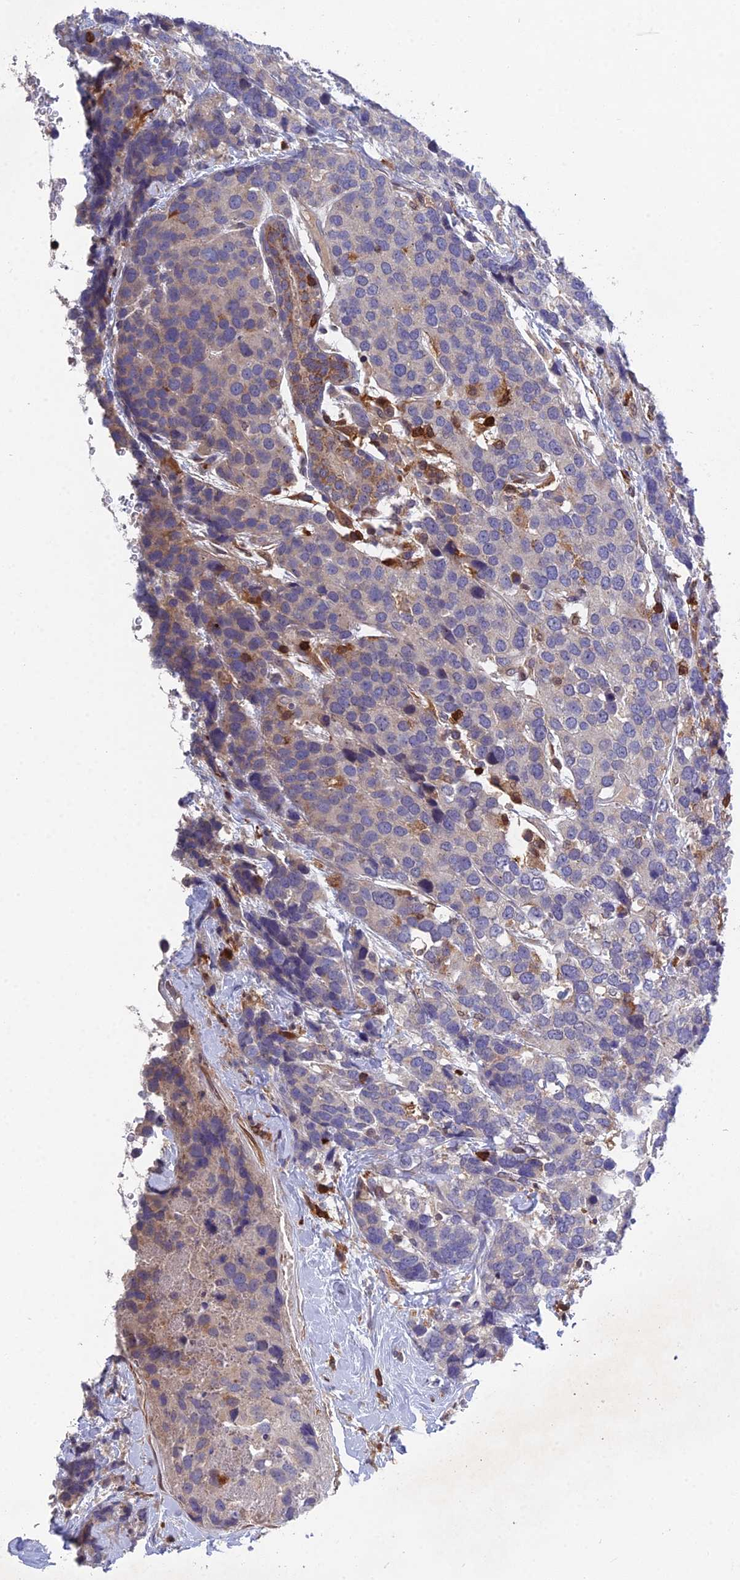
{"staining": {"intensity": "weak", "quantity": "<25%", "location": "cytoplasmic/membranous"}, "tissue": "breast cancer", "cell_type": "Tumor cells", "image_type": "cancer", "snomed": [{"axis": "morphology", "description": "Lobular carcinoma"}, {"axis": "topography", "description": "Breast"}], "caption": "An immunohistochemistry photomicrograph of breast lobular carcinoma is shown. There is no staining in tumor cells of breast lobular carcinoma. (Immunohistochemistry (ihc), brightfield microscopy, high magnification).", "gene": "GALK2", "patient": {"sex": "female", "age": 59}}